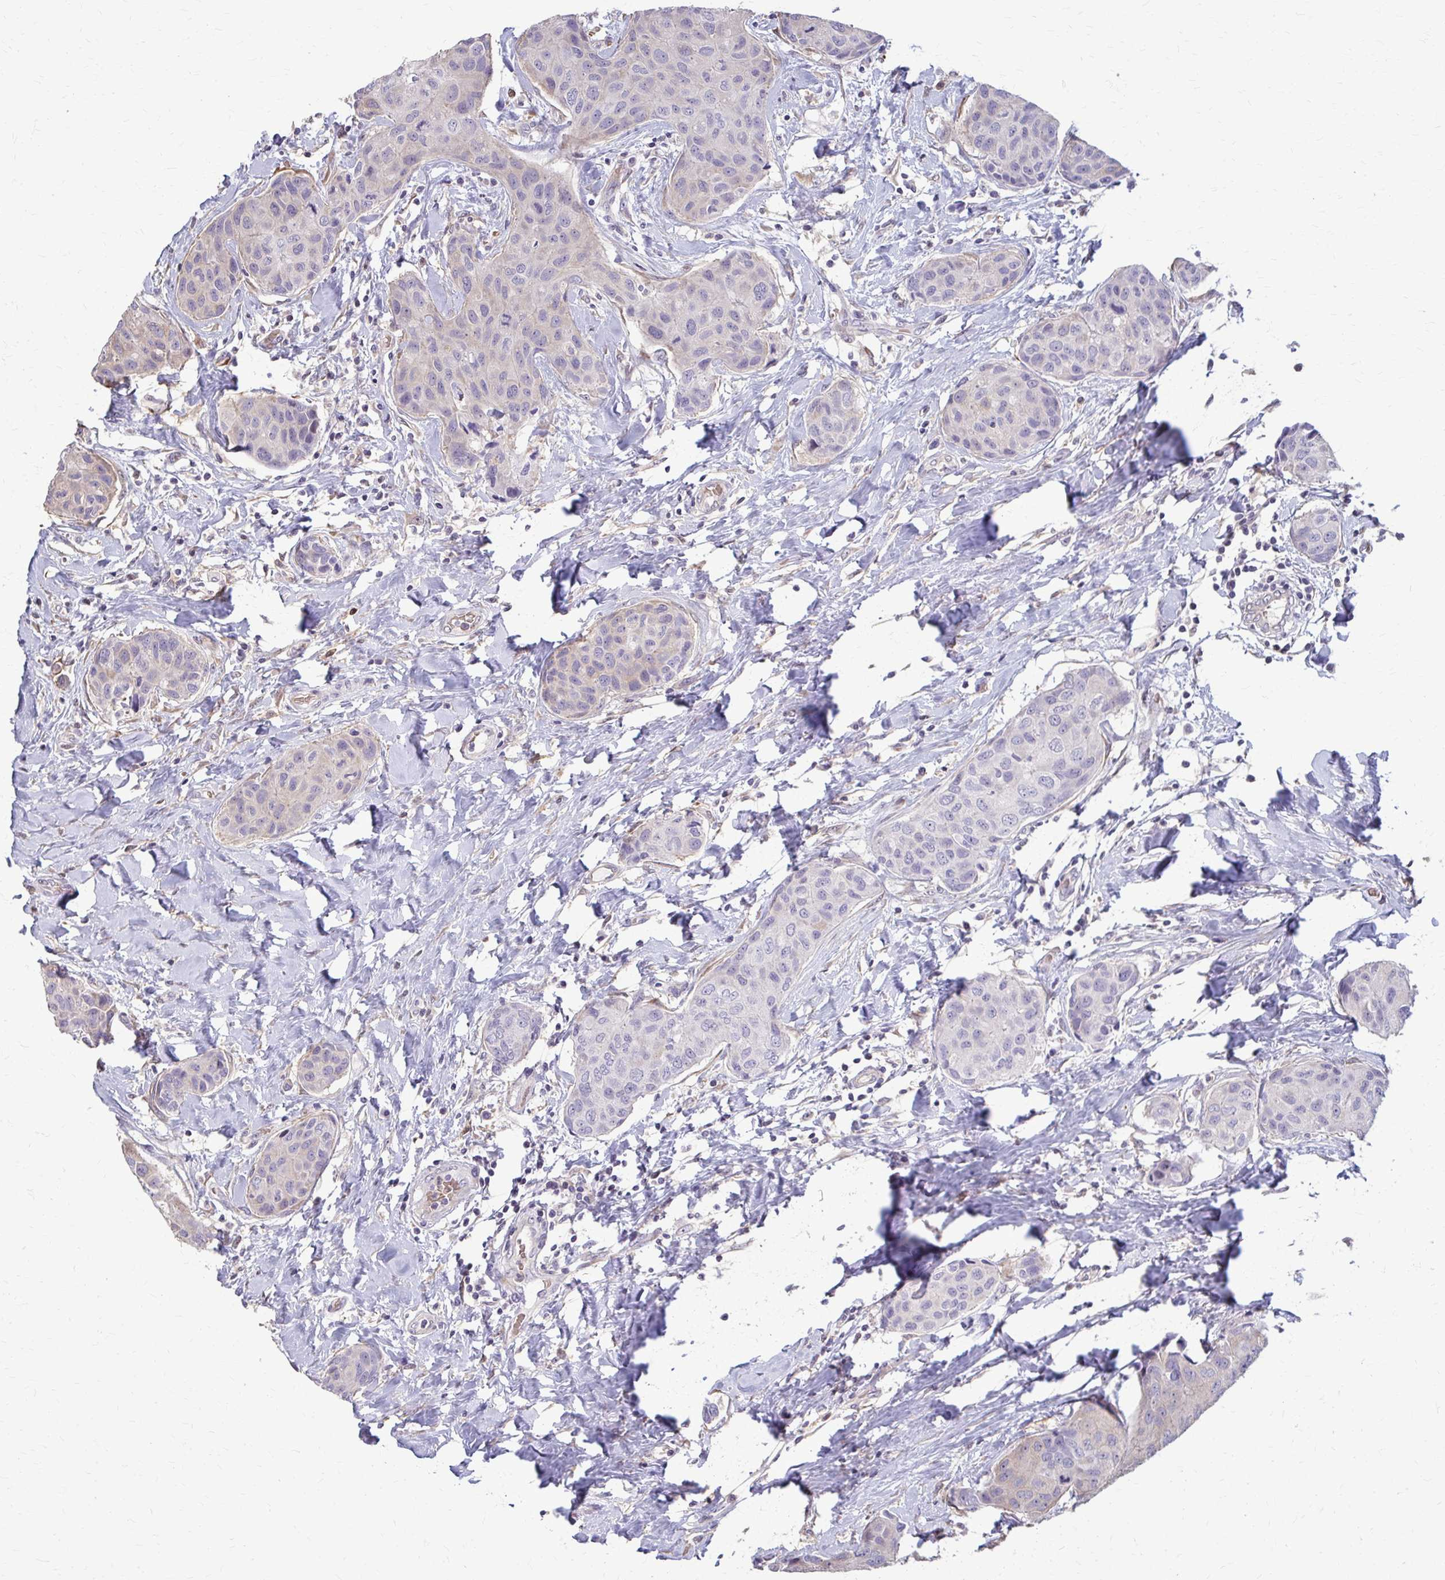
{"staining": {"intensity": "negative", "quantity": "none", "location": "none"}, "tissue": "breast cancer", "cell_type": "Tumor cells", "image_type": "cancer", "snomed": [{"axis": "morphology", "description": "Duct carcinoma"}, {"axis": "topography", "description": "Breast"}], "caption": "High power microscopy photomicrograph of an immunohistochemistry micrograph of breast infiltrating ductal carcinoma, revealing no significant staining in tumor cells. (Stains: DAB IHC with hematoxylin counter stain, Microscopy: brightfield microscopy at high magnification).", "gene": "ZNF34", "patient": {"sex": "female", "age": 80}}